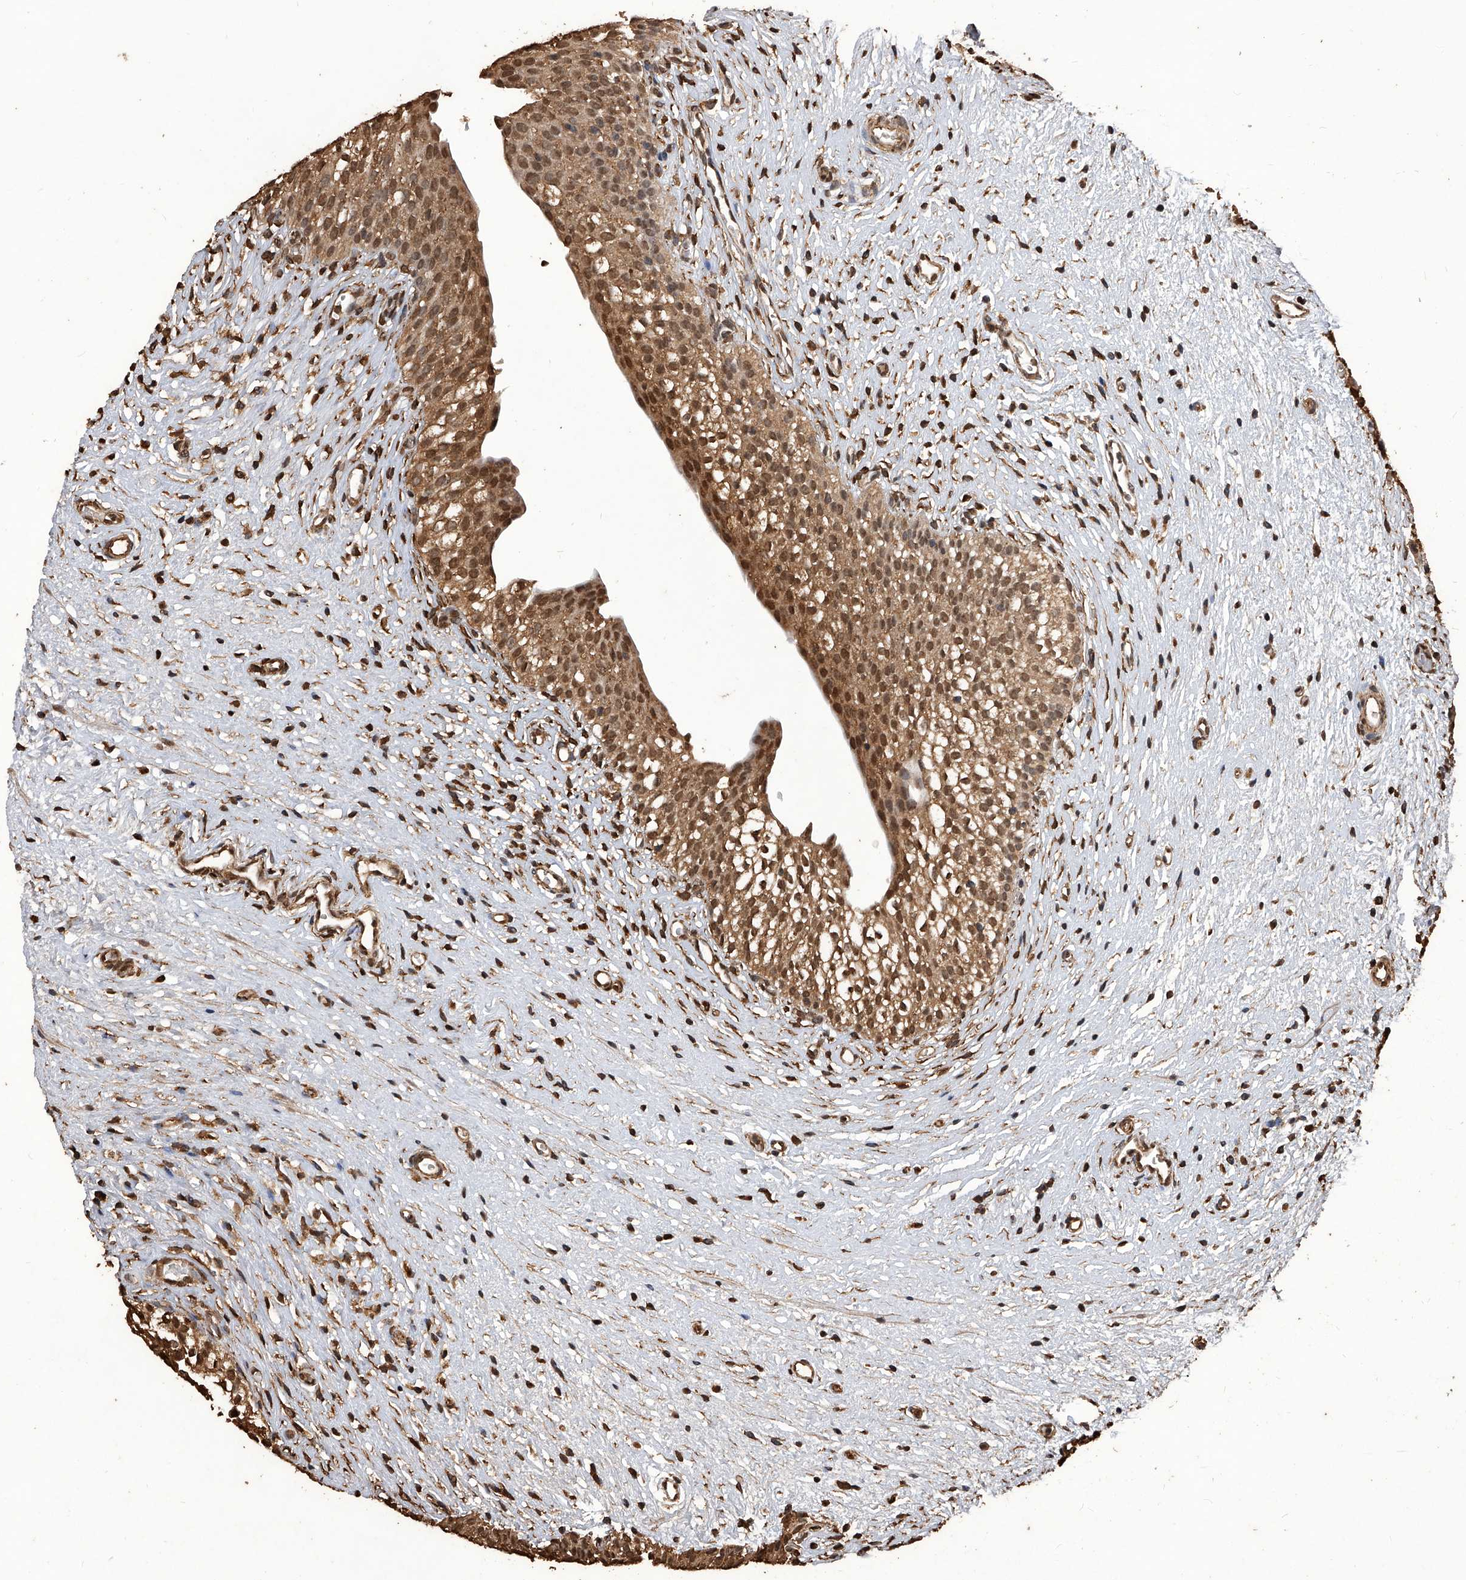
{"staining": {"intensity": "strong", "quantity": ">75%", "location": "cytoplasmic/membranous,nuclear"}, "tissue": "urinary bladder", "cell_type": "Urothelial cells", "image_type": "normal", "snomed": [{"axis": "morphology", "description": "Normal tissue, NOS"}, {"axis": "topography", "description": "Urinary bladder"}], "caption": "Strong cytoplasmic/membranous,nuclear positivity for a protein is appreciated in approximately >75% of urothelial cells of unremarkable urinary bladder using IHC.", "gene": "FBXL4", "patient": {"sex": "male", "age": 1}}